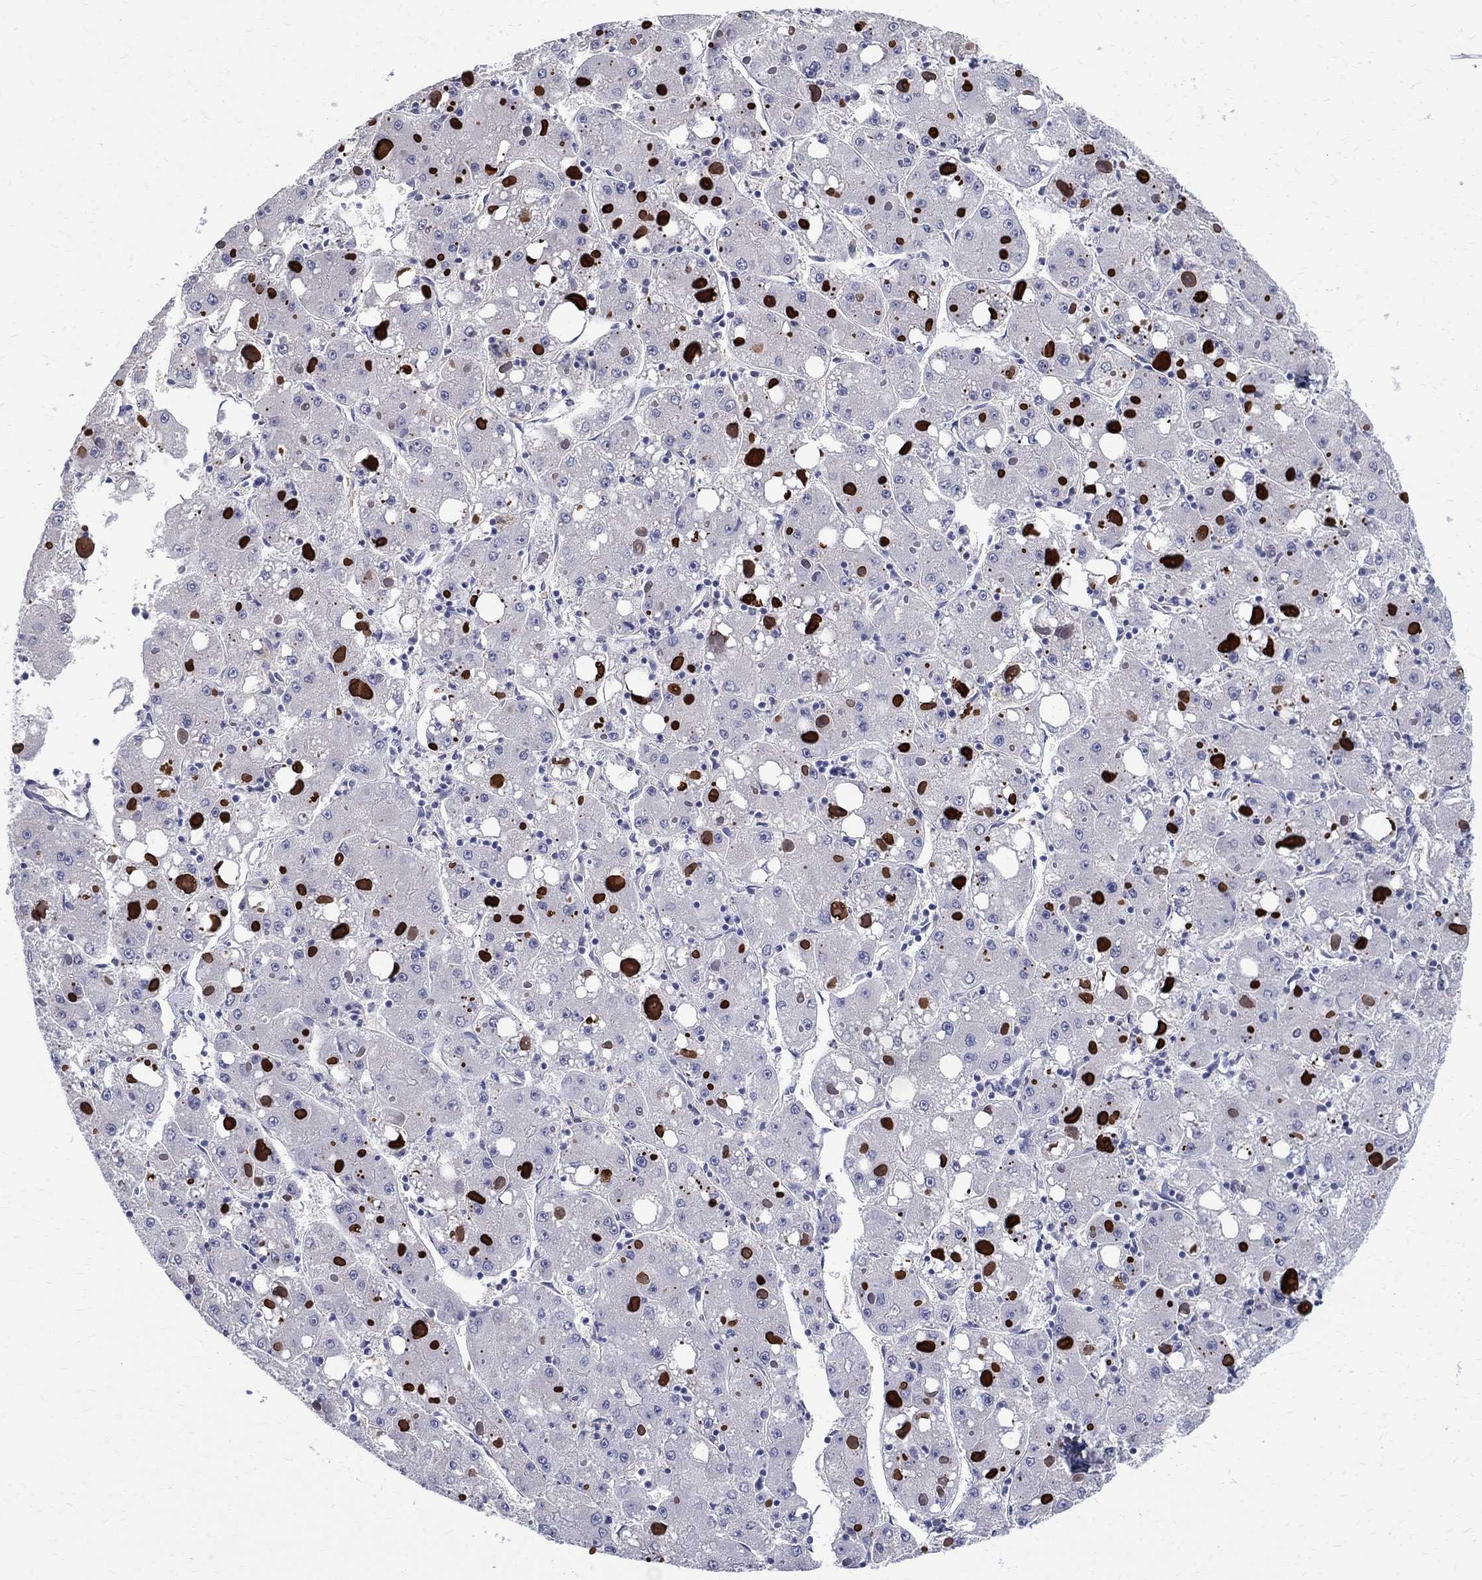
{"staining": {"intensity": "negative", "quantity": "none", "location": "none"}, "tissue": "liver cancer", "cell_type": "Tumor cells", "image_type": "cancer", "snomed": [{"axis": "morphology", "description": "Carcinoma, Hepatocellular, NOS"}, {"axis": "topography", "description": "Liver"}], "caption": "Tumor cells are negative for brown protein staining in hepatocellular carcinoma (liver). (DAB (3,3'-diaminobenzidine) immunohistochemistry (IHC) with hematoxylin counter stain).", "gene": "AGER", "patient": {"sex": "male", "age": 73}}